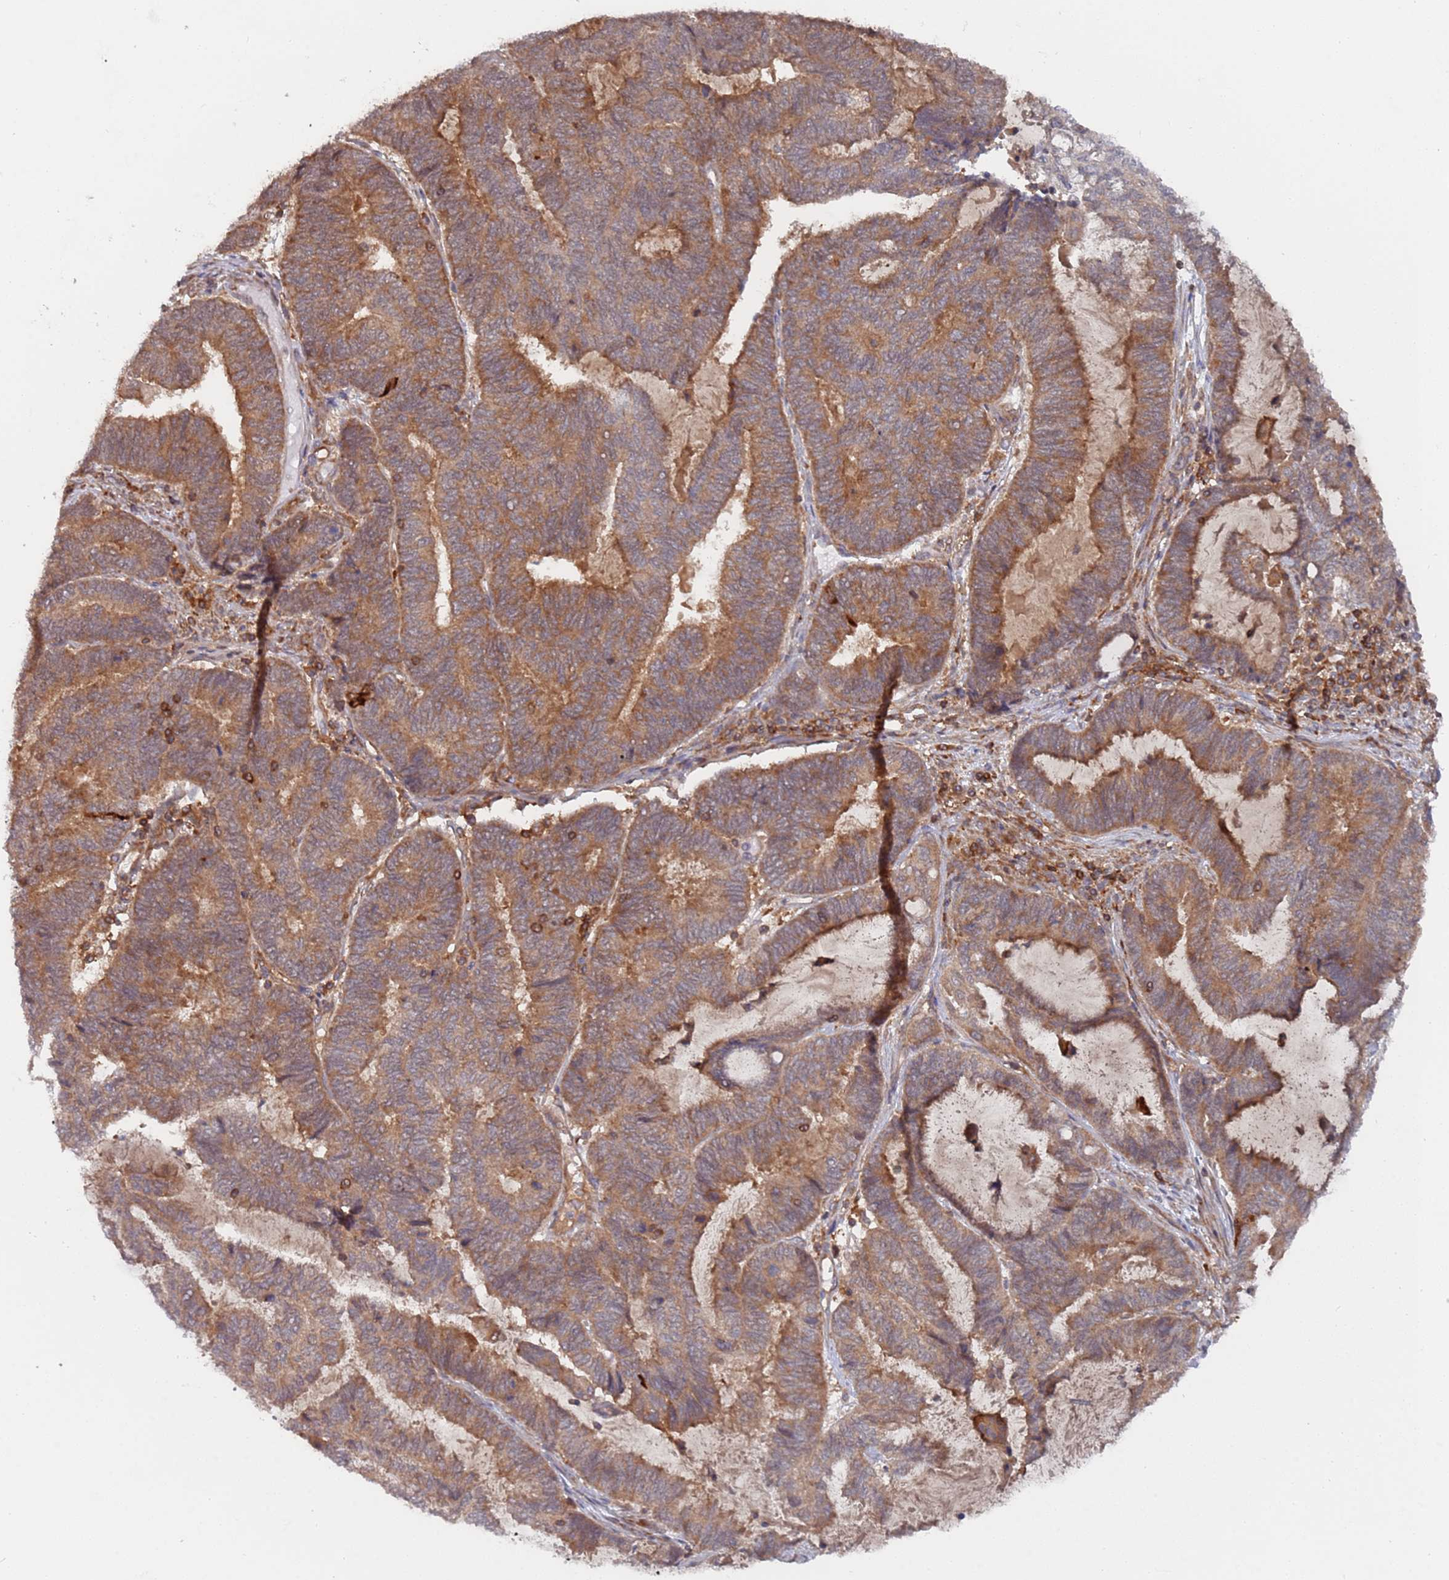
{"staining": {"intensity": "moderate", "quantity": ">75%", "location": "cytoplasmic/membranous"}, "tissue": "endometrial cancer", "cell_type": "Tumor cells", "image_type": "cancer", "snomed": [{"axis": "morphology", "description": "Adenocarcinoma, NOS"}, {"axis": "topography", "description": "Uterus"}, {"axis": "topography", "description": "Endometrium"}], "caption": "Moderate cytoplasmic/membranous staining is seen in approximately >75% of tumor cells in endometrial adenocarcinoma.", "gene": "DDX60", "patient": {"sex": "female", "age": 70}}